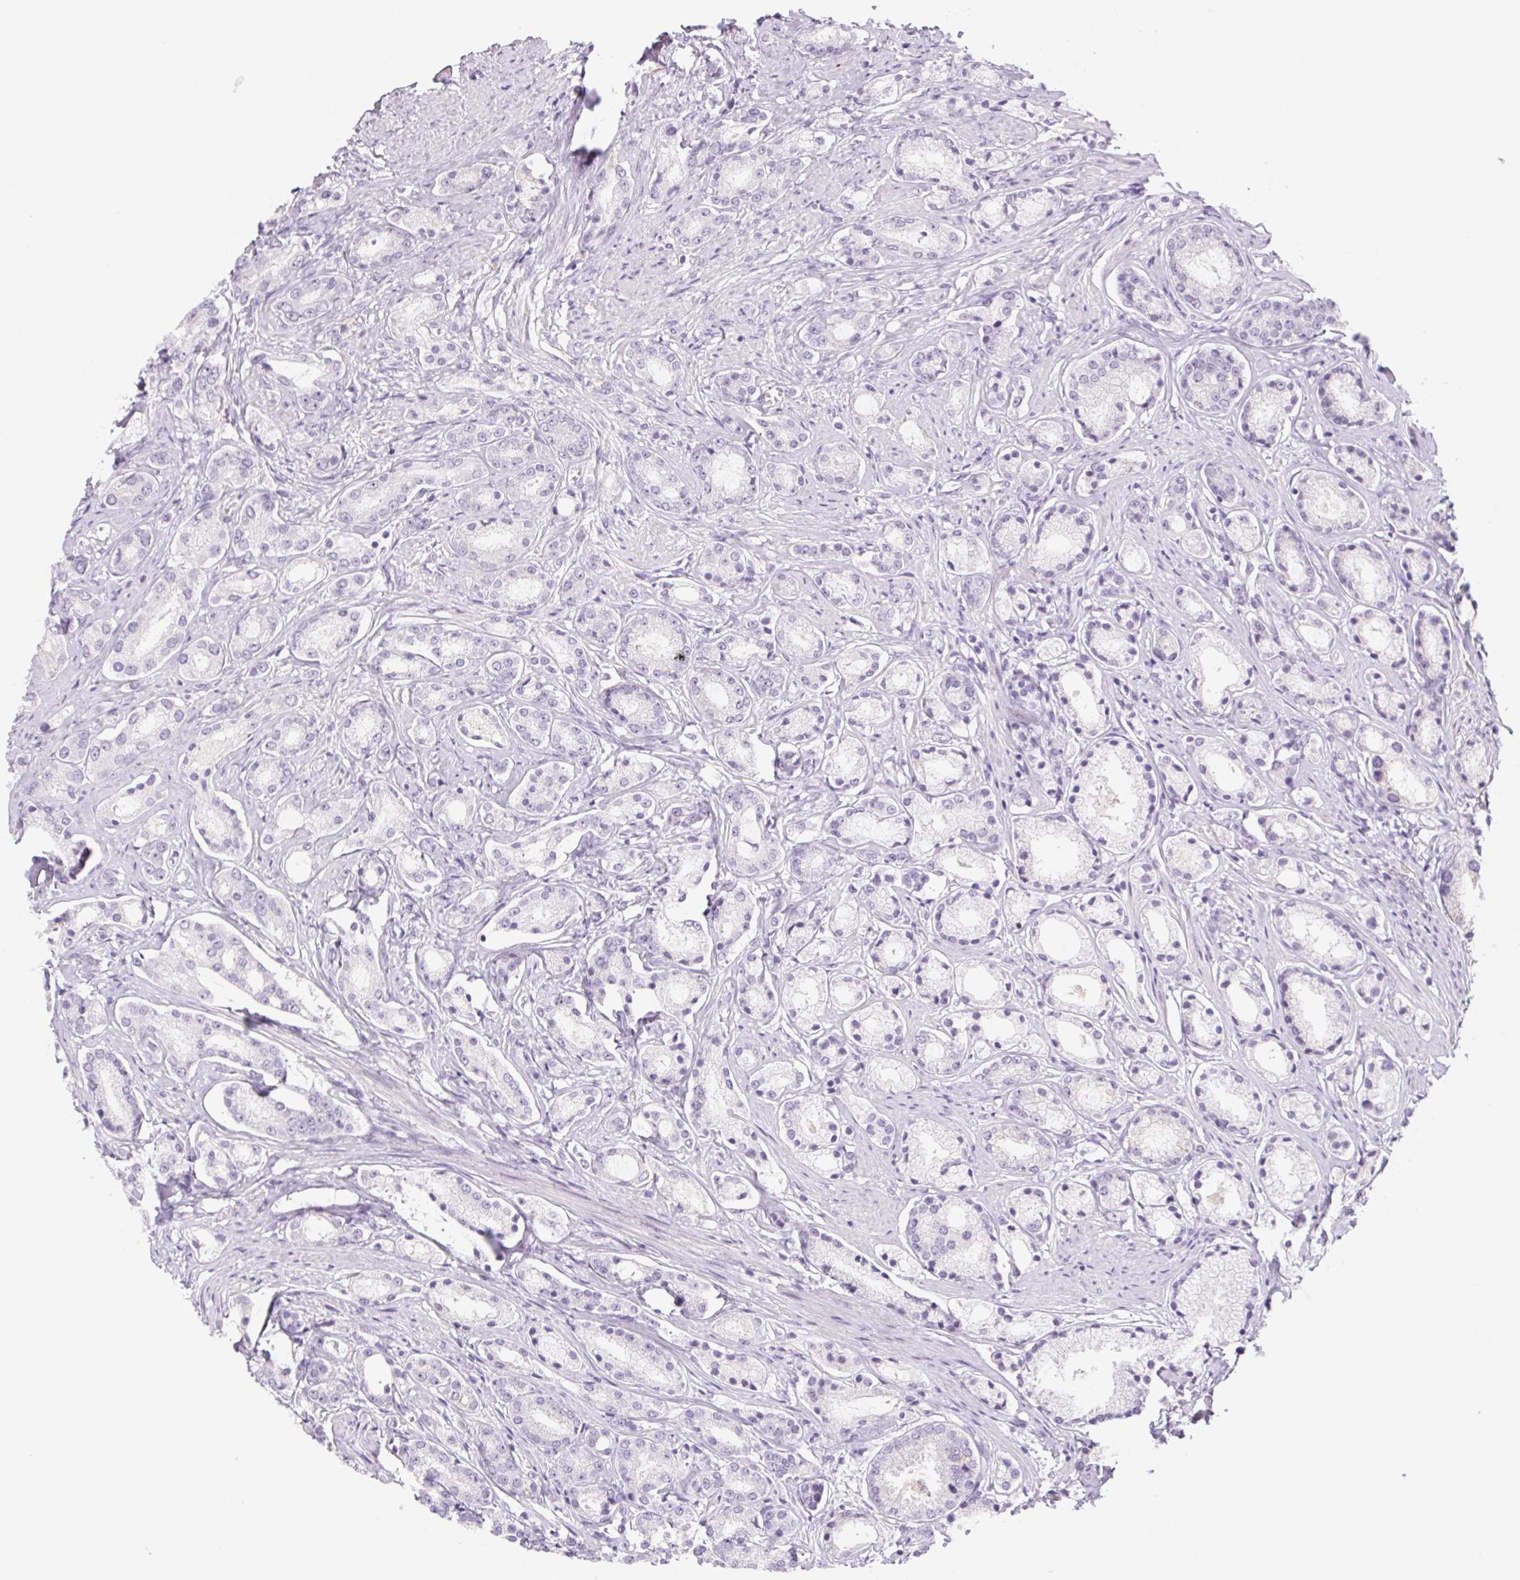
{"staining": {"intensity": "negative", "quantity": "none", "location": "none"}, "tissue": "prostate cancer", "cell_type": "Tumor cells", "image_type": "cancer", "snomed": [{"axis": "morphology", "description": "Adenocarcinoma, High grade"}, {"axis": "topography", "description": "Prostate"}], "caption": "This is an immunohistochemistry (IHC) photomicrograph of prostate cancer (high-grade adenocarcinoma). There is no staining in tumor cells.", "gene": "KRT1", "patient": {"sex": "male", "age": 63}}